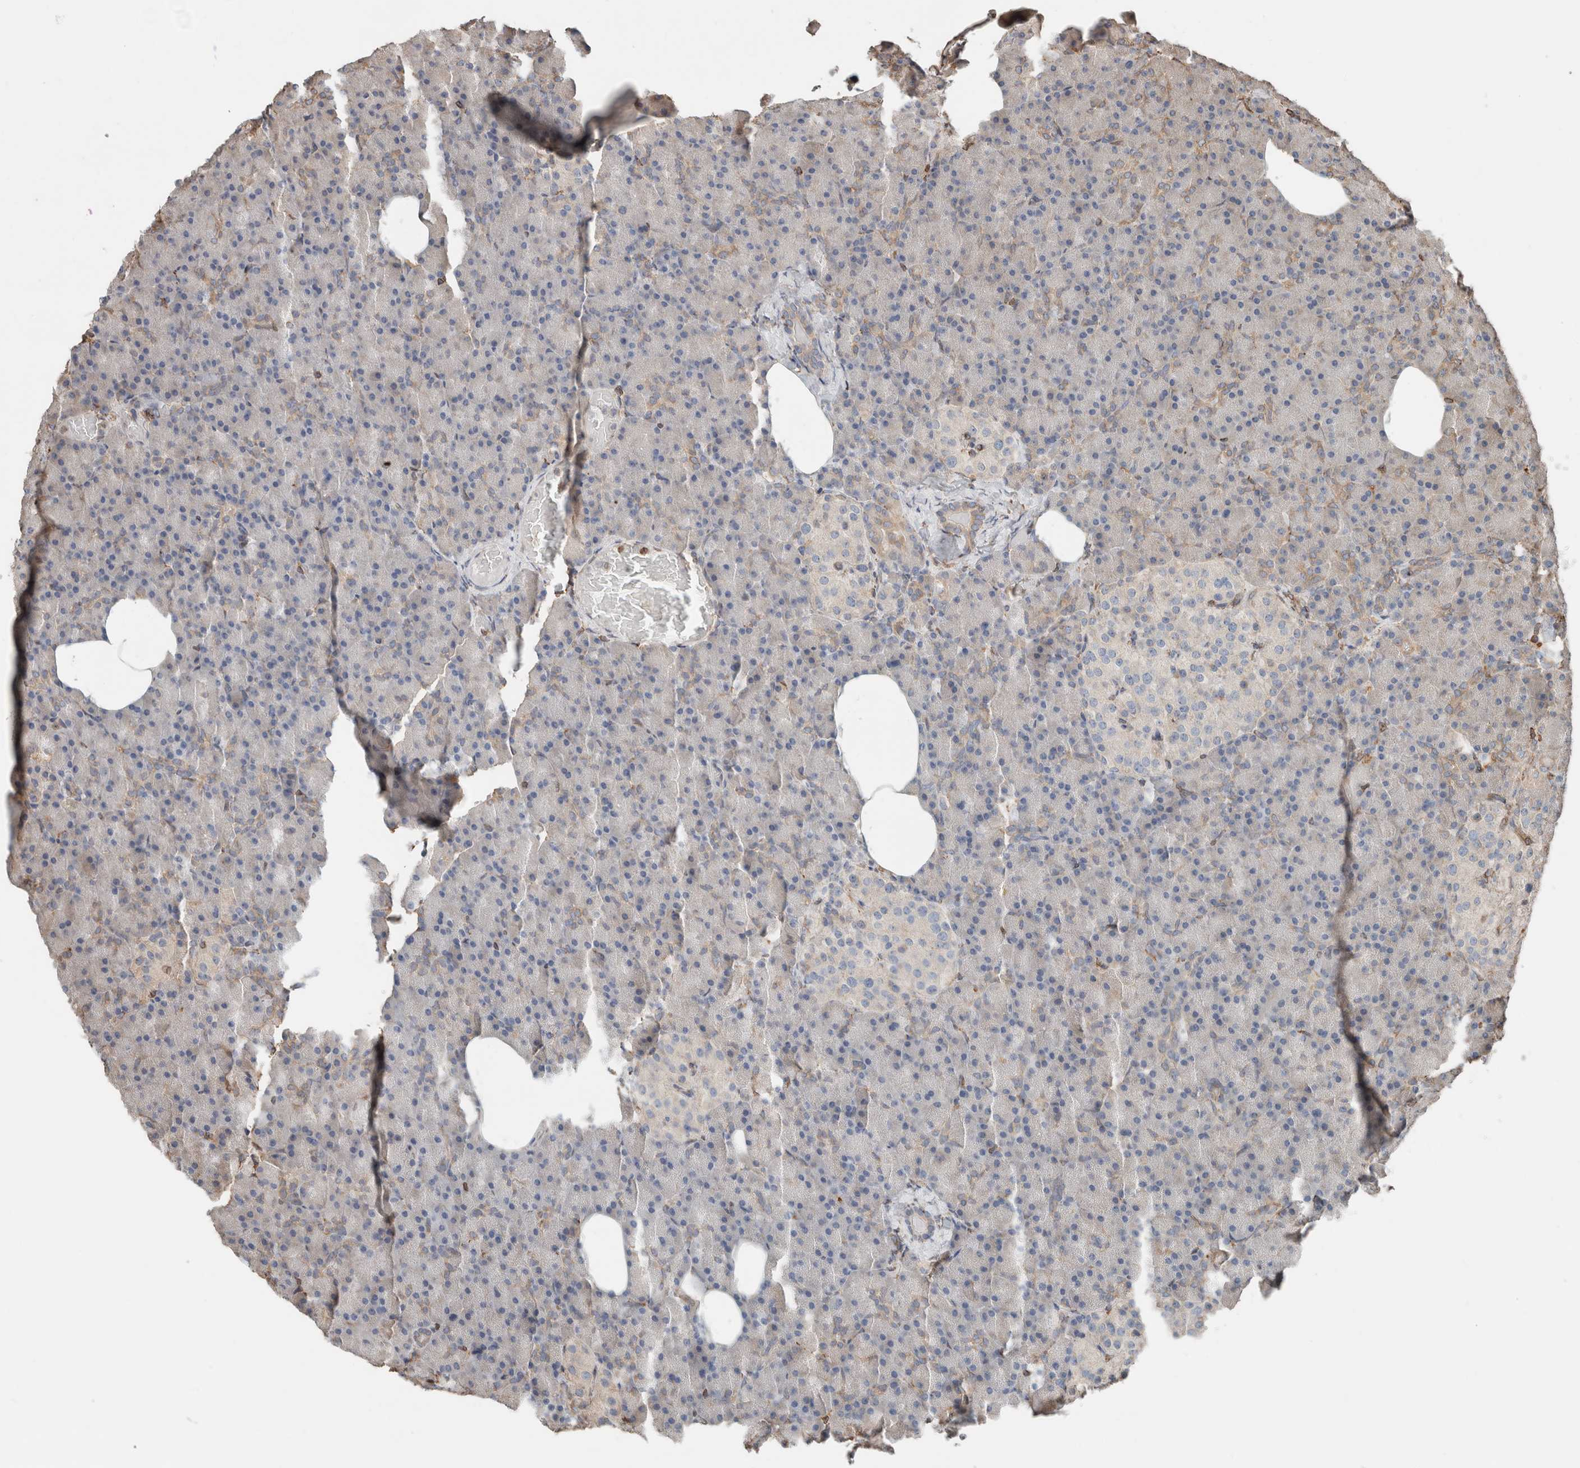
{"staining": {"intensity": "negative", "quantity": "none", "location": "none"}, "tissue": "pancreas", "cell_type": "Exocrine glandular cells", "image_type": "normal", "snomed": [{"axis": "morphology", "description": "Normal tissue, NOS"}, {"axis": "topography", "description": "Pancreas"}], "caption": "This is an IHC photomicrograph of unremarkable pancreas. There is no expression in exocrine glandular cells.", "gene": "ERAP2", "patient": {"sex": "female", "age": 43}}